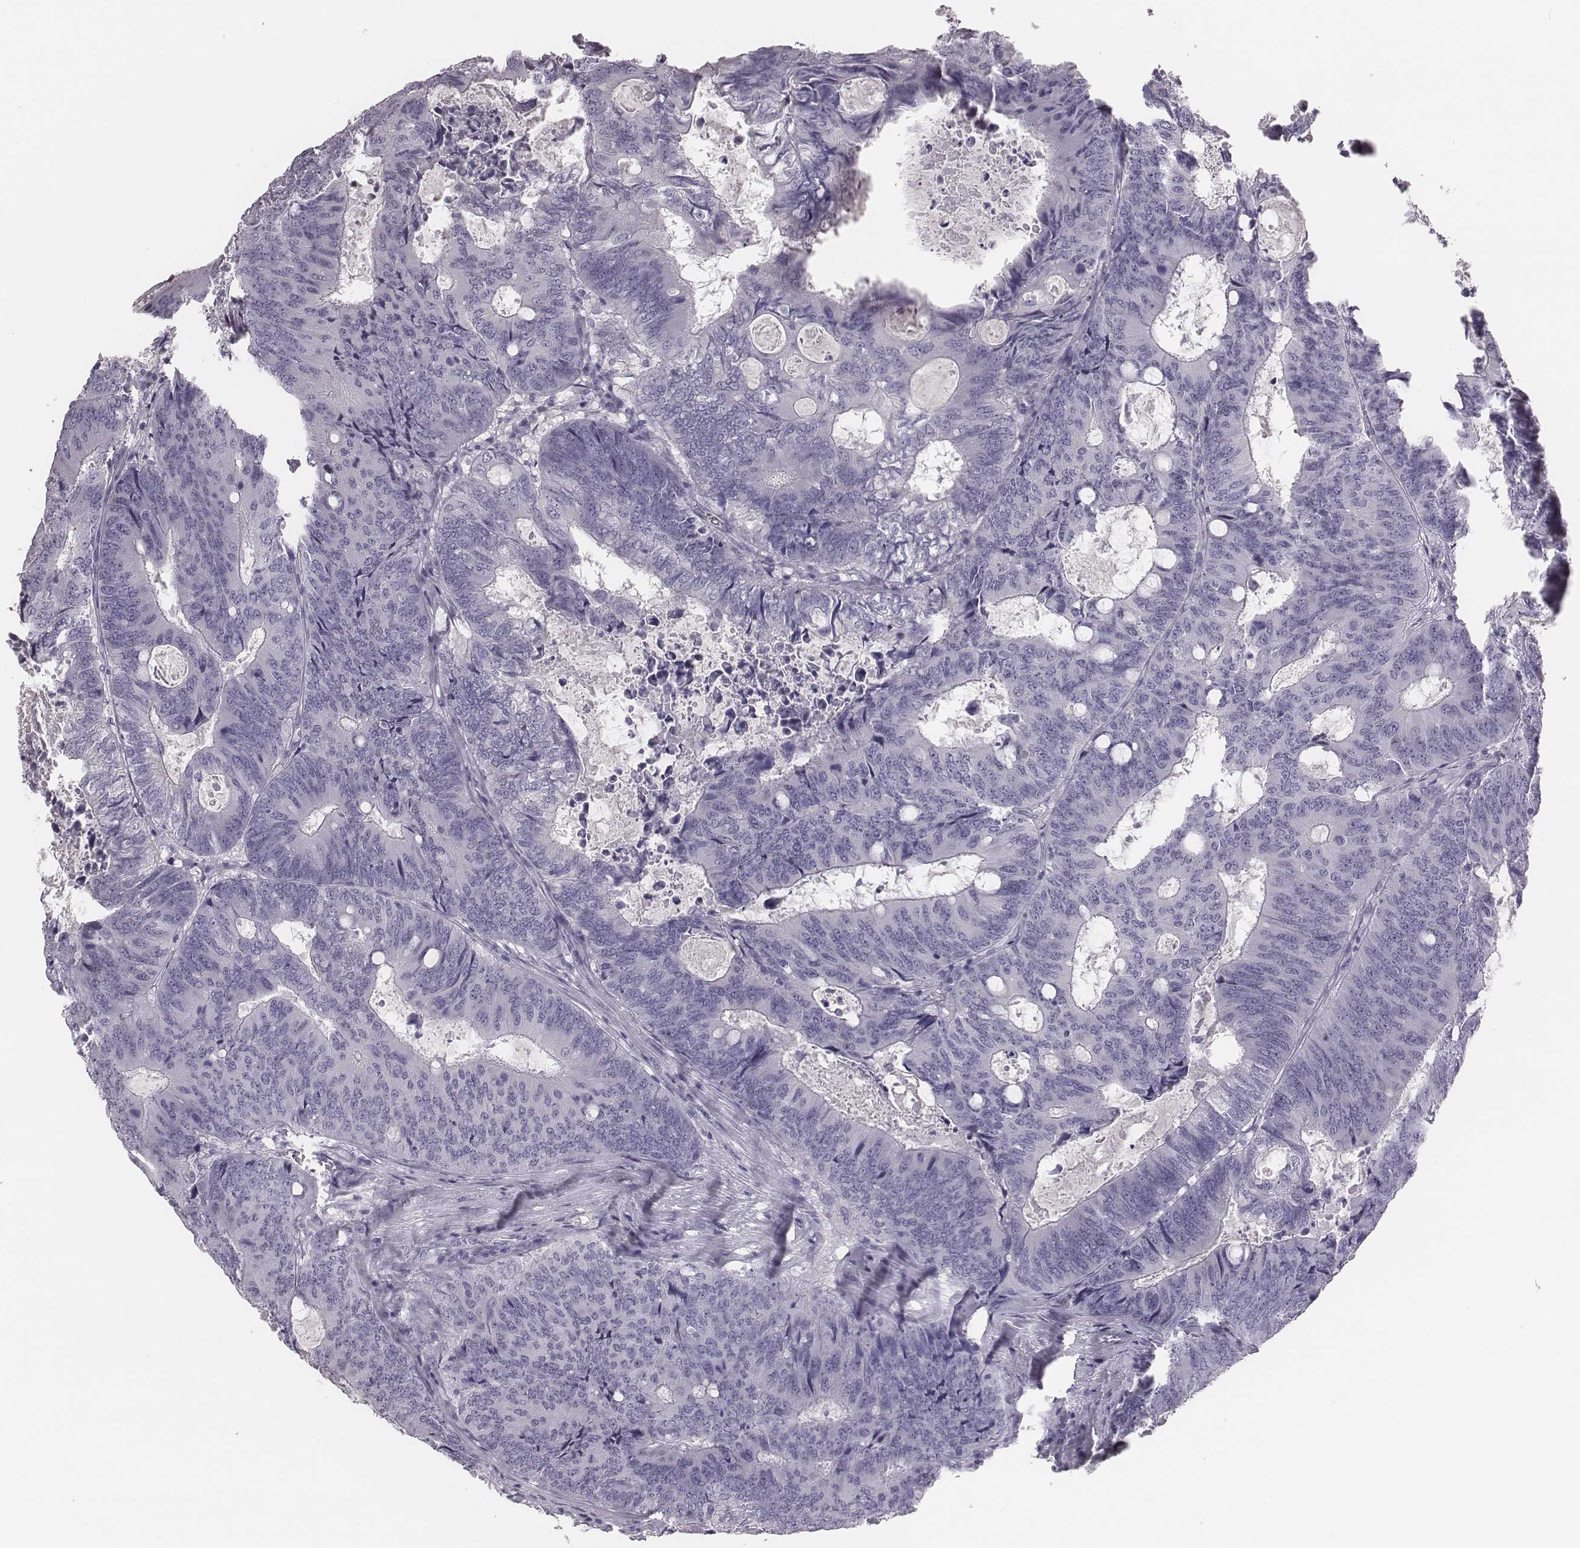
{"staining": {"intensity": "negative", "quantity": "none", "location": "none"}, "tissue": "colorectal cancer", "cell_type": "Tumor cells", "image_type": "cancer", "snomed": [{"axis": "morphology", "description": "Adenocarcinoma, NOS"}, {"axis": "topography", "description": "Colon"}], "caption": "IHC histopathology image of human colorectal cancer (adenocarcinoma) stained for a protein (brown), which shows no positivity in tumor cells.", "gene": "CSH1", "patient": {"sex": "male", "age": 67}}